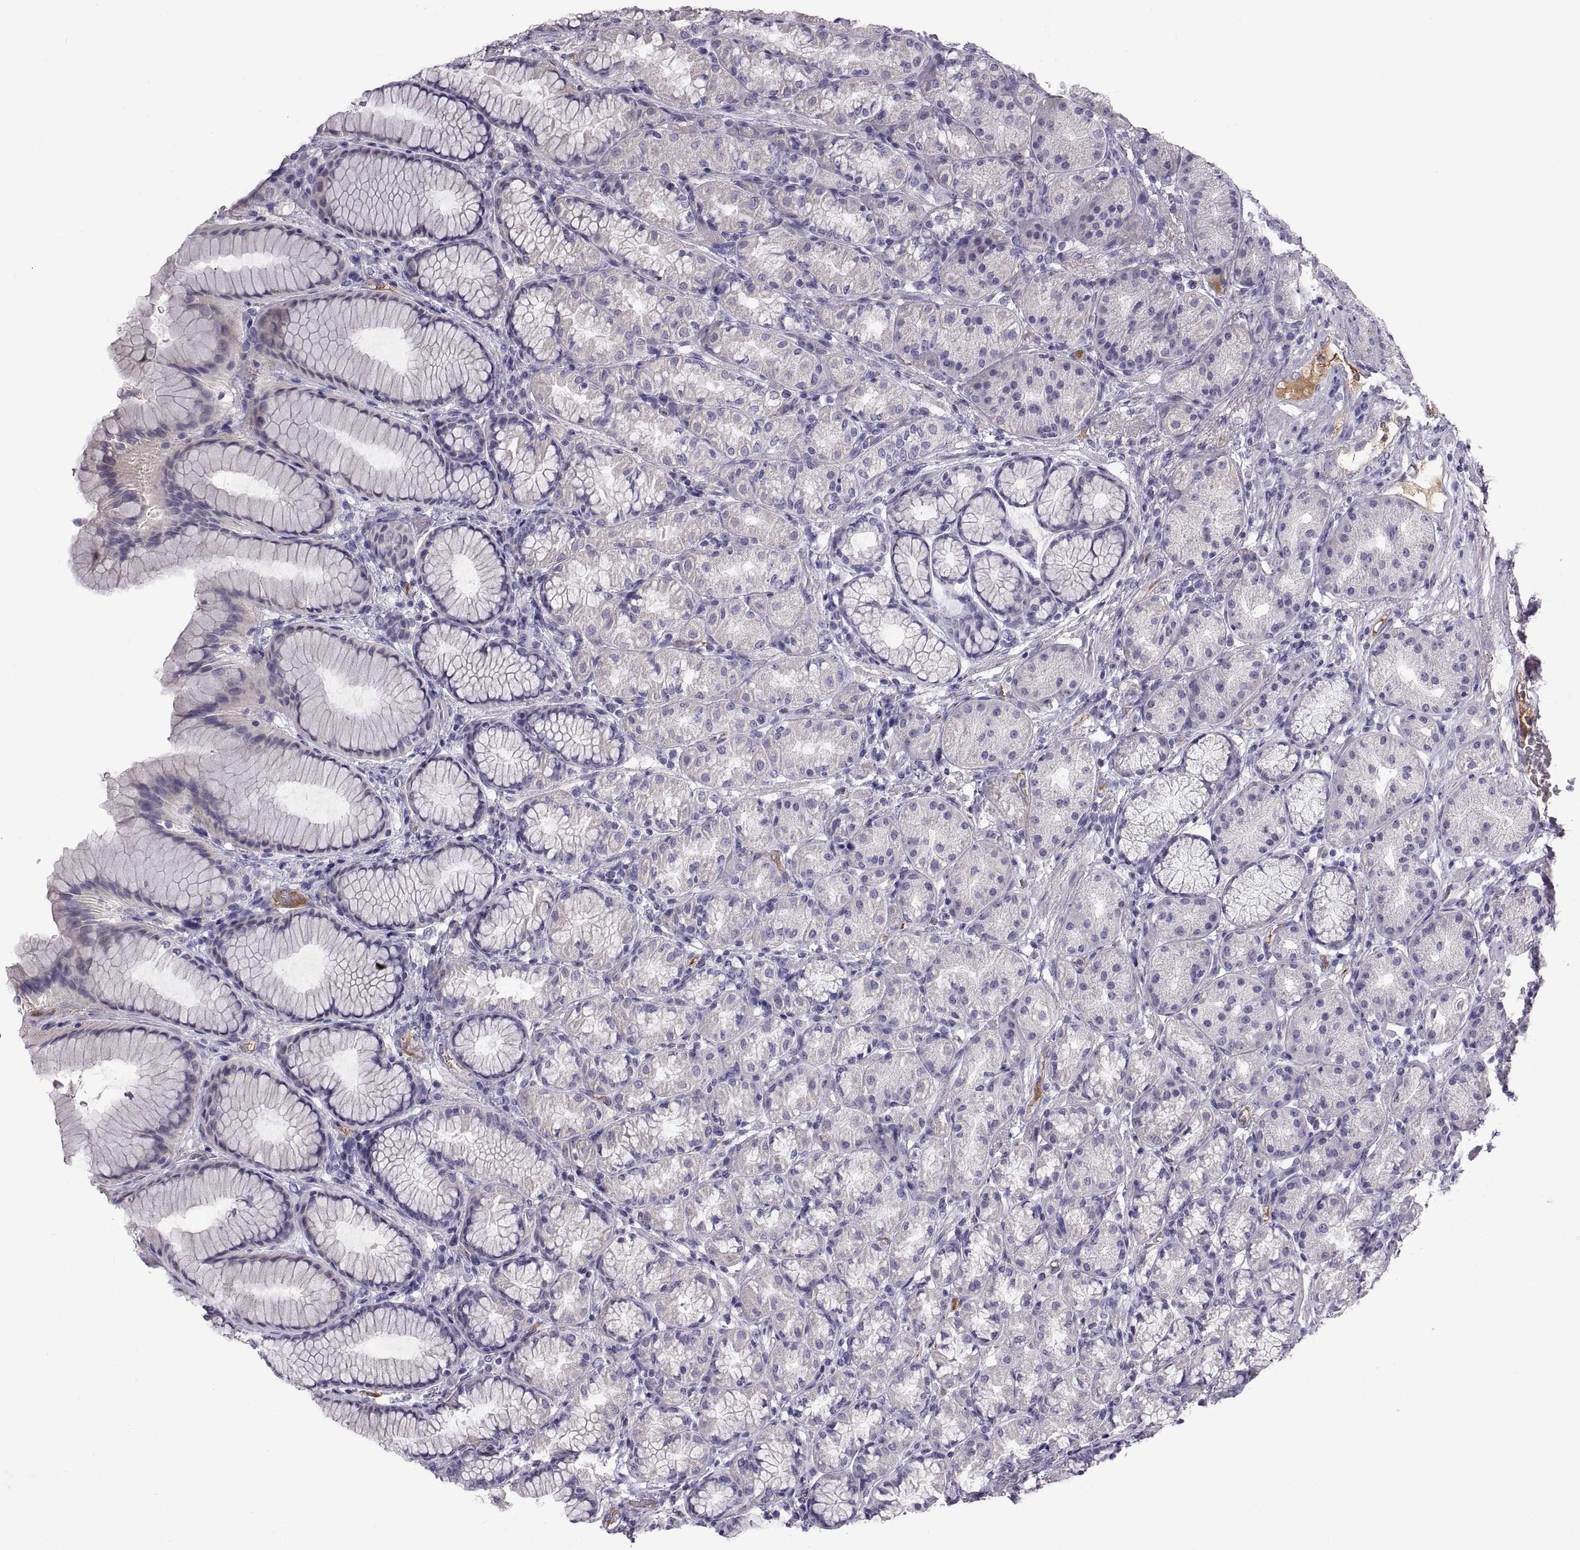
{"staining": {"intensity": "negative", "quantity": "none", "location": "none"}, "tissue": "stomach", "cell_type": "Glandular cells", "image_type": "normal", "snomed": [{"axis": "morphology", "description": "Normal tissue, NOS"}, {"axis": "morphology", "description": "Adenocarcinoma, NOS"}, {"axis": "topography", "description": "Stomach"}], "caption": "Immunohistochemistry (IHC) histopathology image of benign stomach: human stomach stained with DAB displays no significant protein expression in glandular cells. (DAB (3,3'-diaminobenzidine) immunohistochemistry visualized using brightfield microscopy, high magnification).", "gene": "ADAM32", "patient": {"sex": "female", "age": 79}}